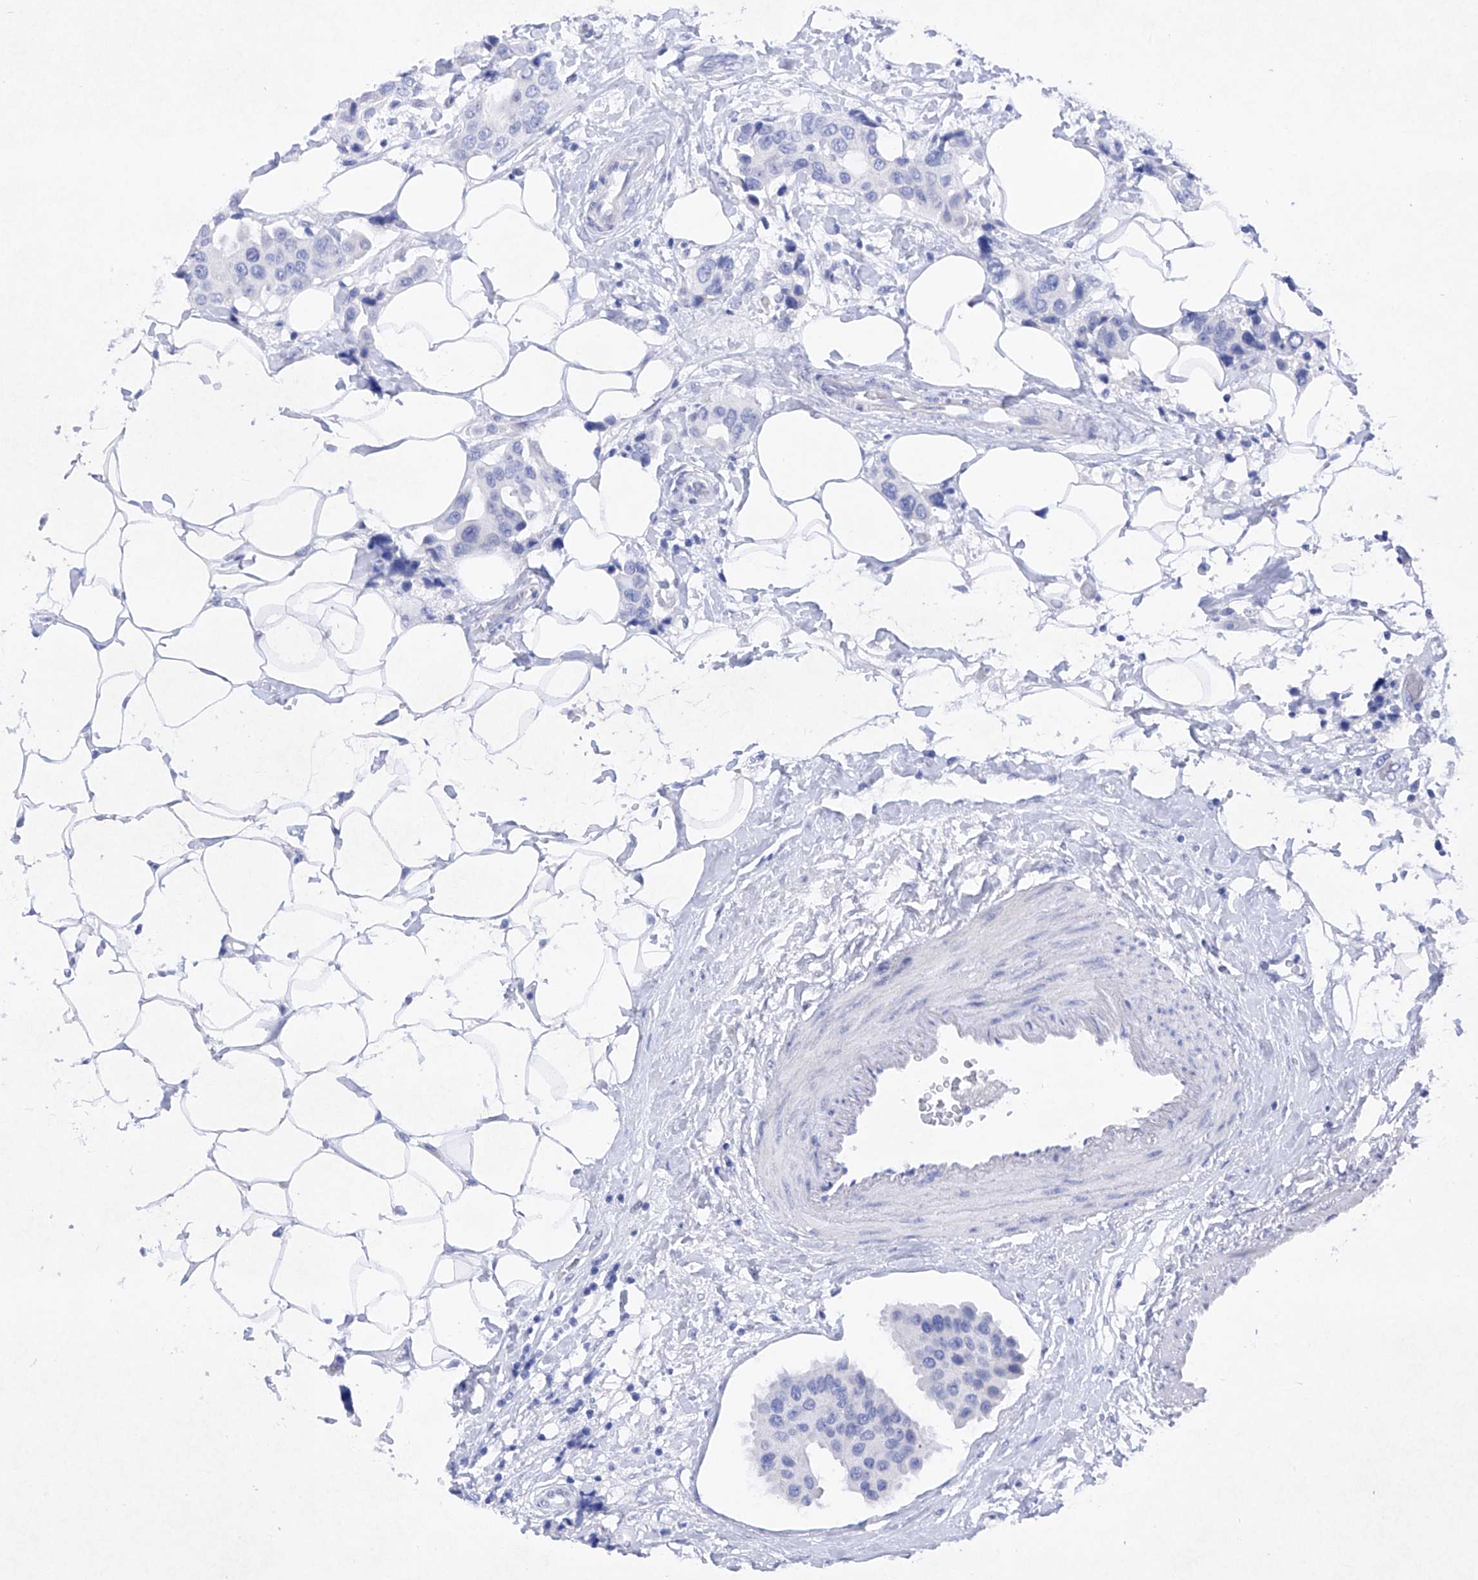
{"staining": {"intensity": "negative", "quantity": "none", "location": "none"}, "tissue": "breast cancer", "cell_type": "Tumor cells", "image_type": "cancer", "snomed": [{"axis": "morphology", "description": "Normal tissue, NOS"}, {"axis": "morphology", "description": "Duct carcinoma"}, {"axis": "topography", "description": "Breast"}], "caption": "DAB immunohistochemical staining of human breast infiltrating ductal carcinoma demonstrates no significant staining in tumor cells. (DAB IHC, high magnification).", "gene": "BARX2", "patient": {"sex": "female", "age": 39}}